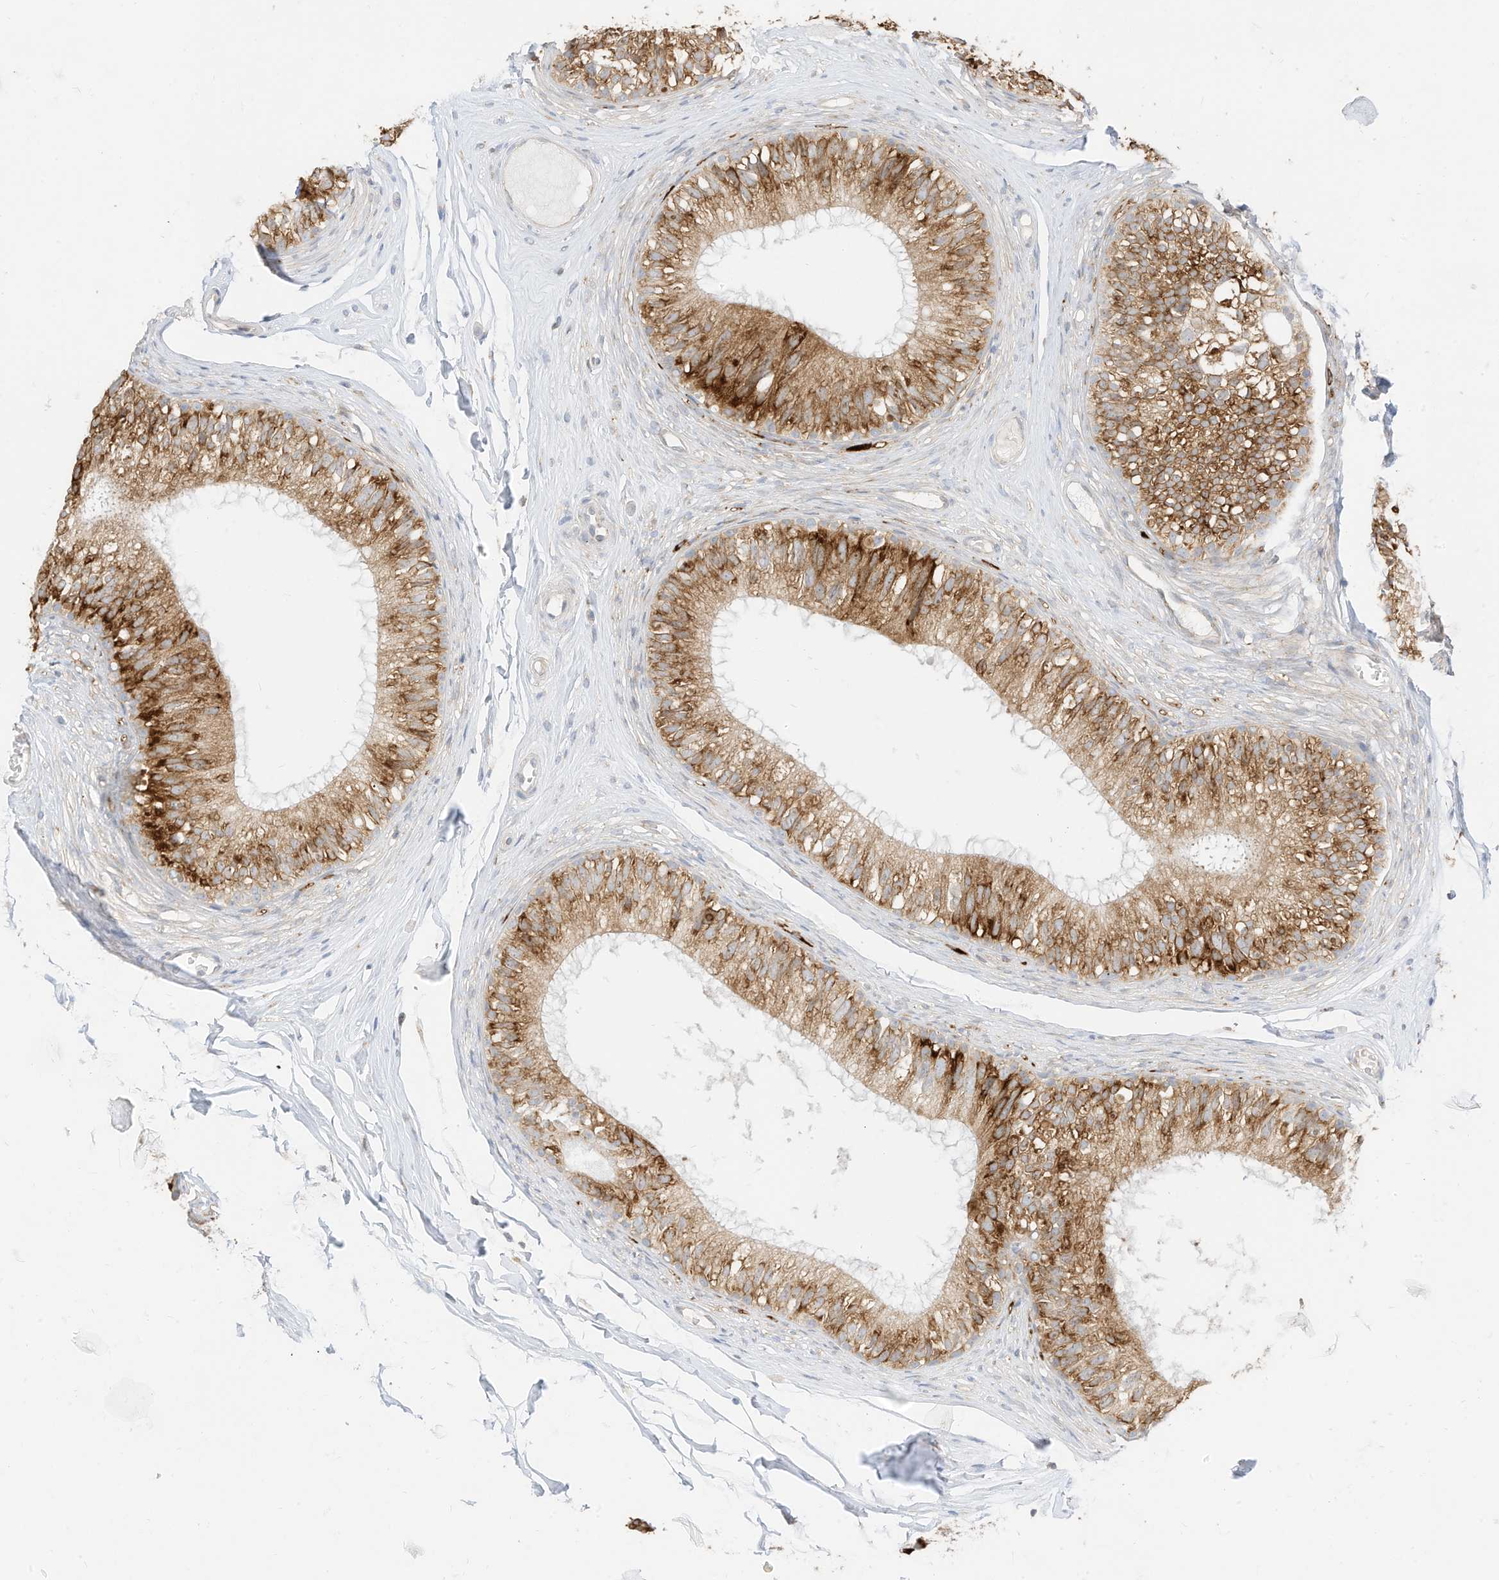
{"staining": {"intensity": "moderate", "quantity": ">75%", "location": "cytoplasmic/membranous"}, "tissue": "epididymis", "cell_type": "Glandular cells", "image_type": "normal", "snomed": [{"axis": "morphology", "description": "Normal tissue, NOS"}, {"axis": "morphology", "description": "Seminoma in situ"}, {"axis": "topography", "description": "Testis"}, {"axis": "topography", "description": "Epididymis"}], "caption": "Immunohistochemical staining of normal epididymis reveals >75% levels of moderate cytoplasmic/membranous protein staining in about >75% of glandular cells.", "gene": "STT3A", "patient": {"sex": "male", "age": 28}}